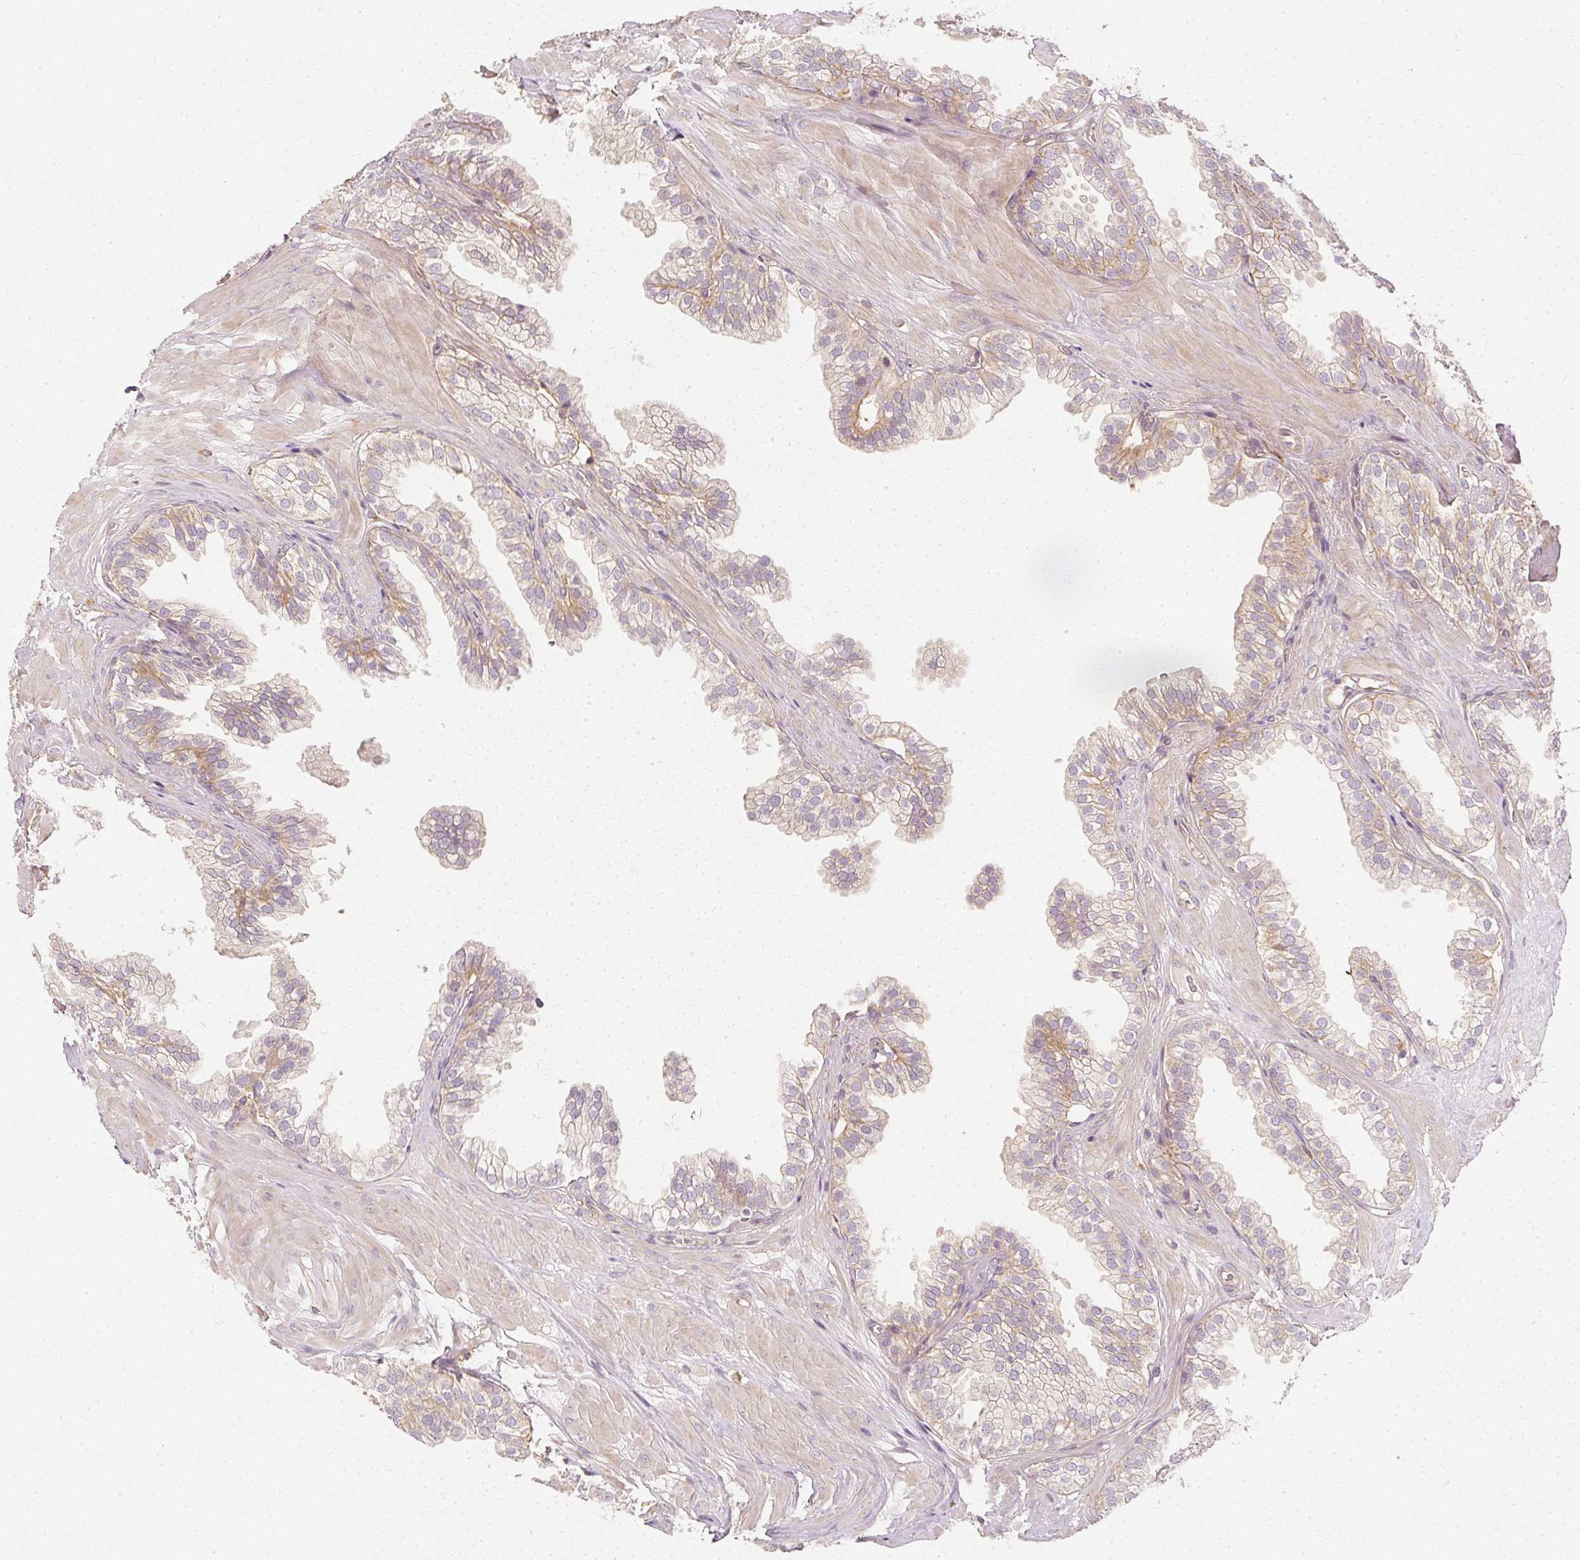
{"staining": {"intensity": "moderate", "quantity": "<25%", "location": "cytoplasmic/membranous"}, "tissue": "prostate", "cell_type": "Glandular cells", "image_type": "normal", "snomed": [{"axis": "morphology", "description": "Normal tissue, NOS"}, {"axis": "topography", "description": "Prostate"}, {"axis": "topography", "description": "Peripheral nerve tissue"}], "caption": "Immunohistochemical staining of normal prostate shows low levels of moderate cytoplasmic/membranous expression in approximately <25% of glandular cells.", "gene": "GNAQ", "patient": {"sex": "male", "age": 55}}